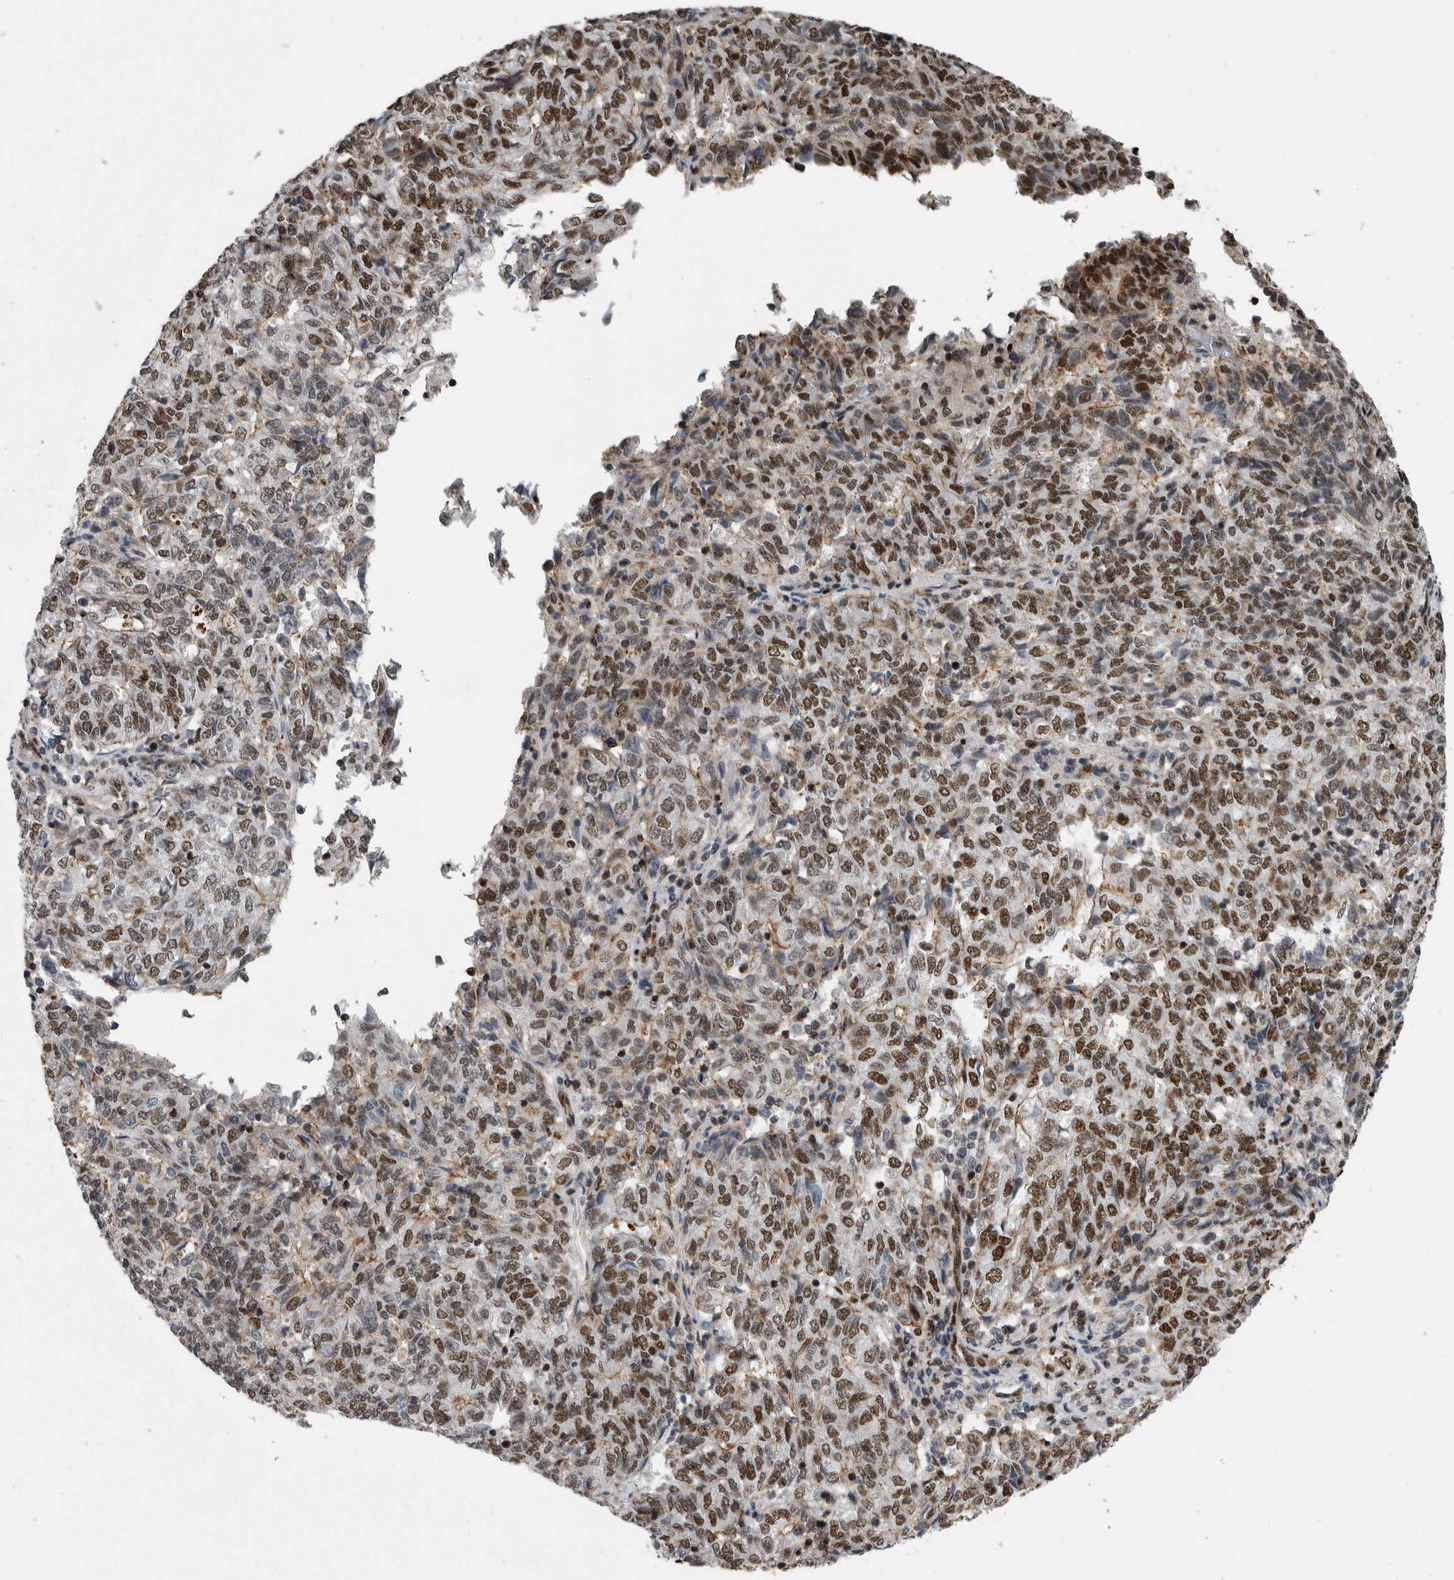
{"staining": {"intensity": "moderate", "quantity": ">75%", "location": "nuclear"}, "tissue": "endometrial cancer", "cell_type": "Tumor cells", "image_type": "cancer", "snomed": [{"axis": "morphology", "description": "Adenocarcinoma, NOS"}, {"axis": "topography", "description": "Endometrium"}], "caption": "An image of endometrial cancer (adenocarcinoma) stained for a protein demonstrates moderate nuclear brown staining in tumor cells. (Brightfield microscopy of DAB IHC at high magnification).", "gene": "FAM135B", "patient": {"sex": "female", "age": 80}}